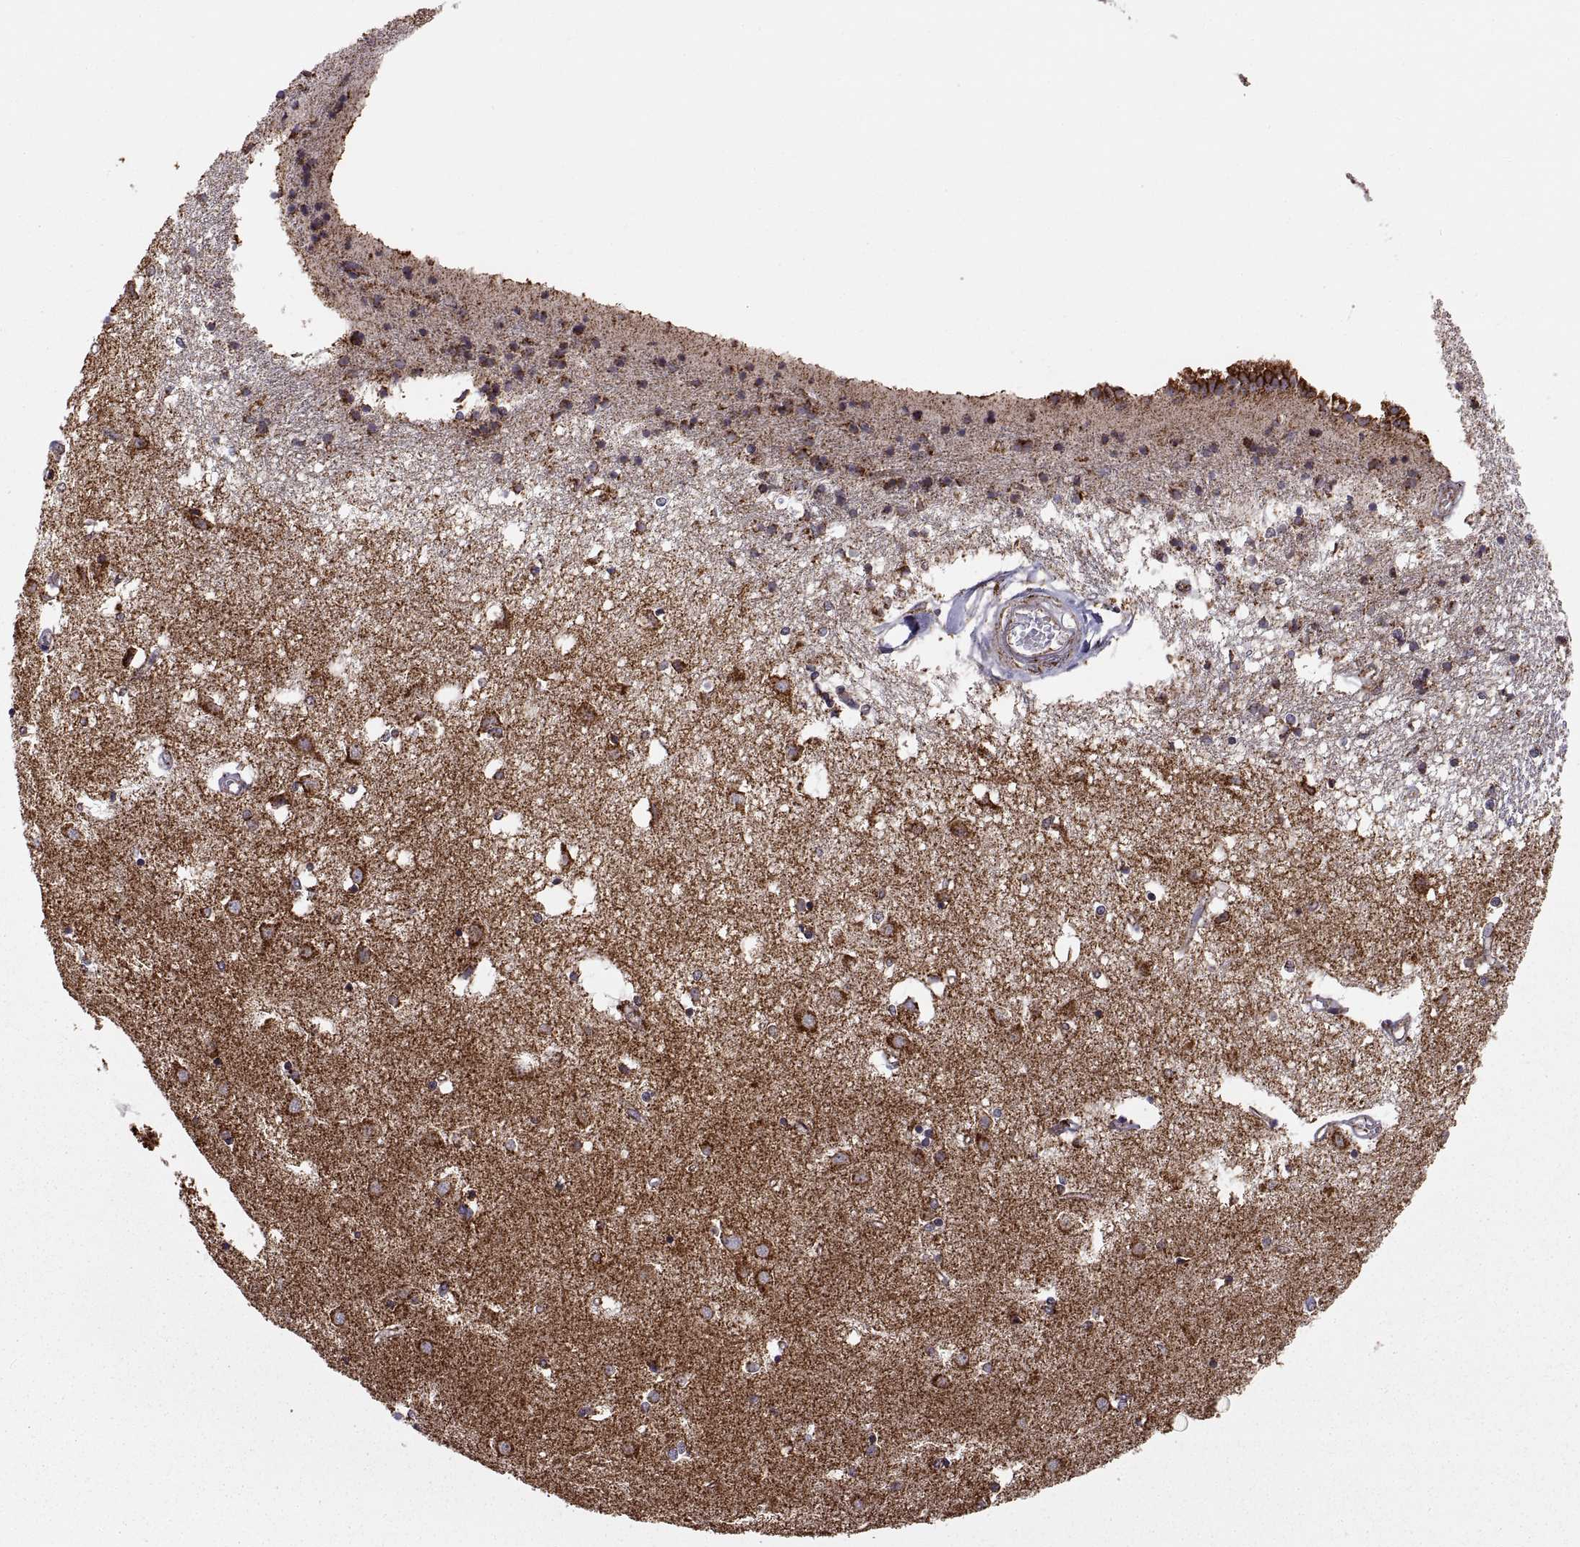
{"staining": {"intensity": "moderate", "quantity": "<25%", "location": "cytoplasmic/membranous"}, "tissue": "caudate", "cell_type": "Glial cells", "image_type": "normal", "snomed": [{"axis": "morphology", "description": "Normal tissue, NOS"}, {"axis": "topography", "description": "Lateral ventricle wall"}], "caption": "Immunohistochemistry (IHC) (DAB (3,3'-diaminobenzidine)) staining of unremarkable caudate reveals moderate cytoplasmic/membranous protein staining in approximately <25% of glial cells. (DAB = brown stain, brightfield microscopy at high magnification).", "gene": "ARSD", "patient": {"sex": "male", "age": 54}}